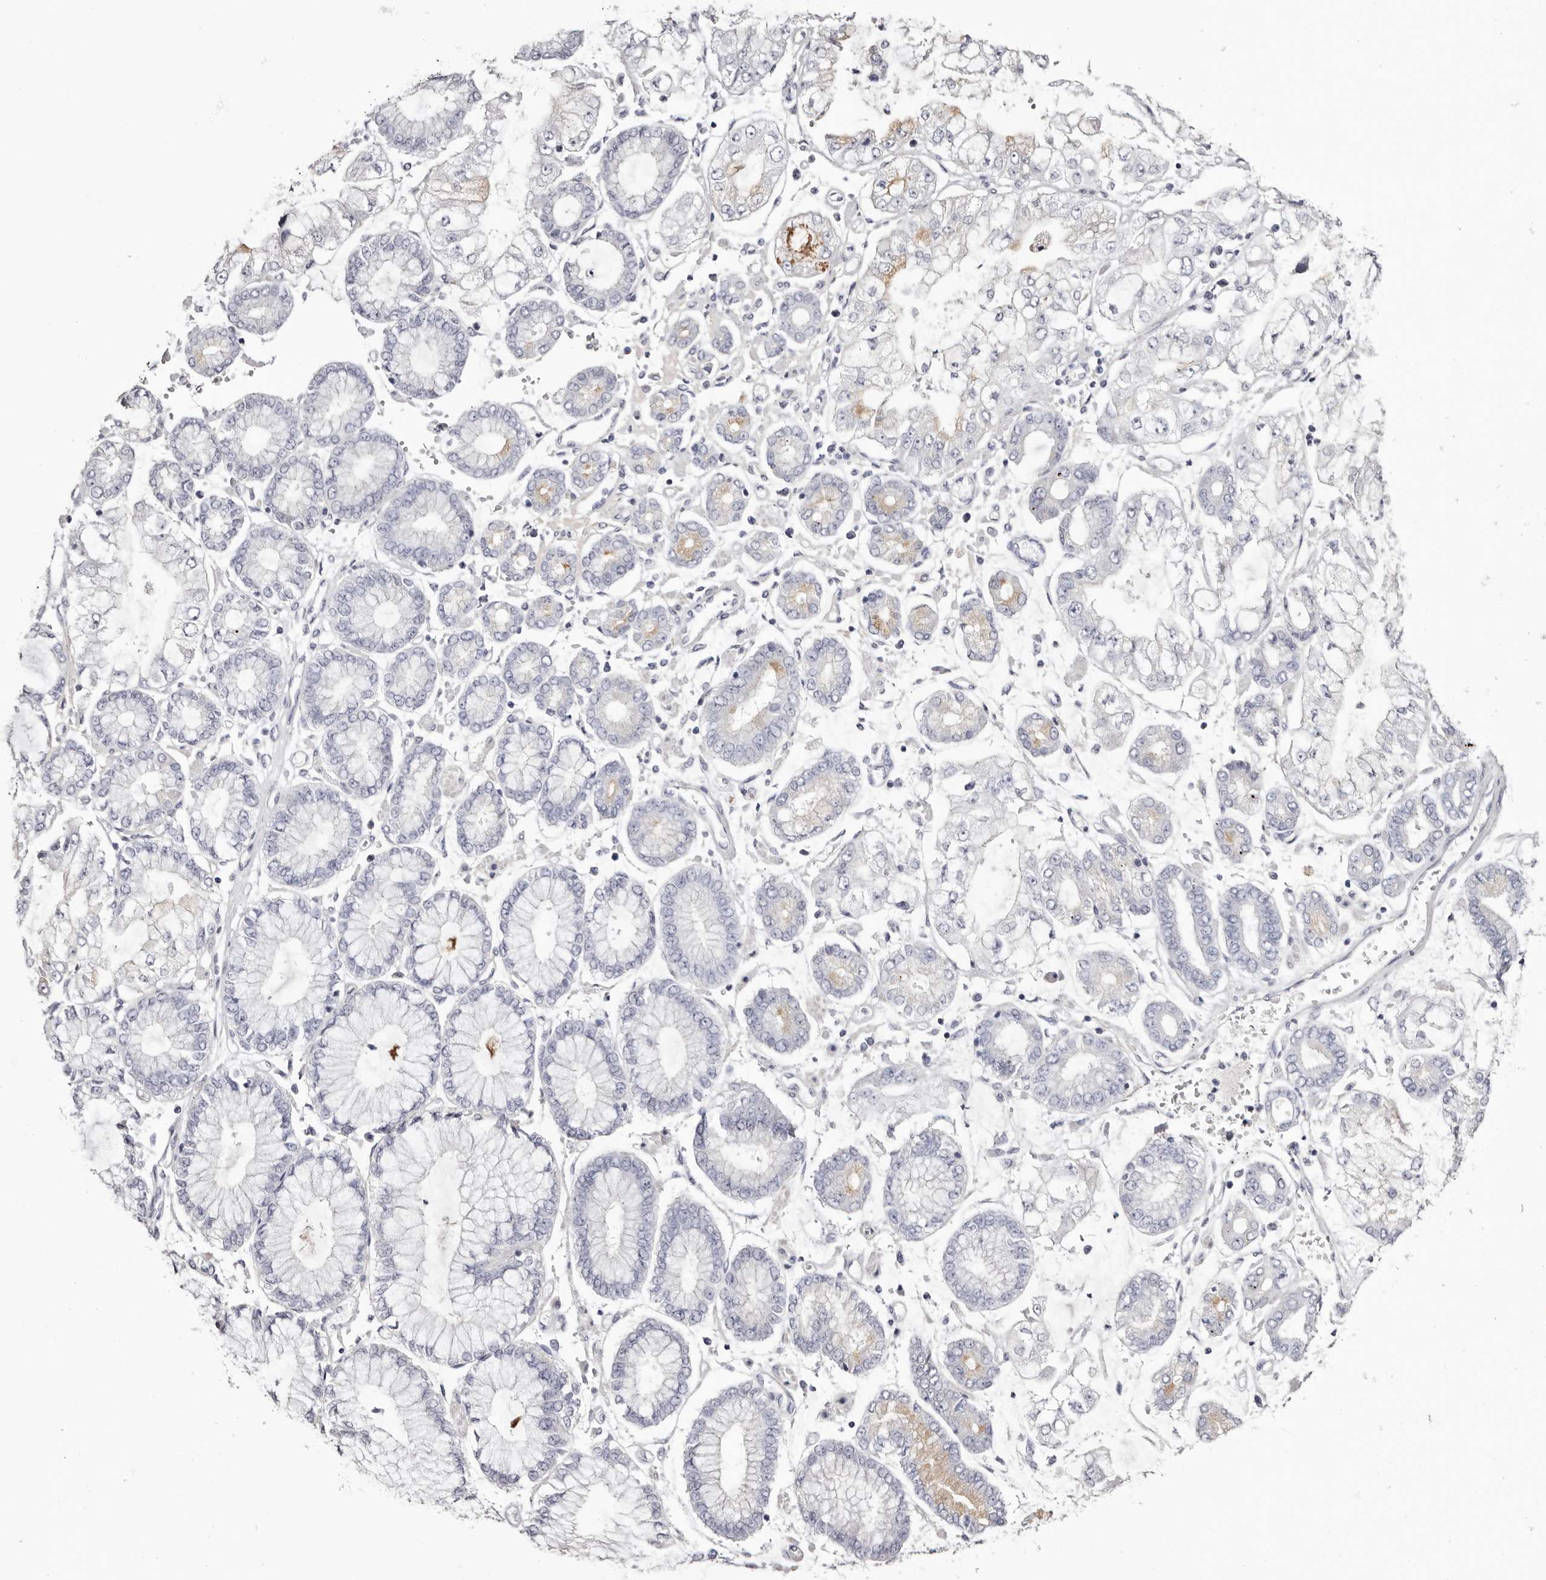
{"staining": {"intensity": "weak", "quantity": "<25%", "location": "cytoplasmic/membranous"}, "tissue": "stomach cancer", "cell_type": "Tumor cells", "image_type": "cancer", "snomed": [{"axis": "morphology", "description": "Adenocarcinoma, NOS"}, {"axis": "topography", "description": "Stomach"}], "caption": "The micrograph demonstrates no significant staining in tumor cells of stomach cancer.", "gene": "CA6", "patient": {"sex": "male", "age": 76}}